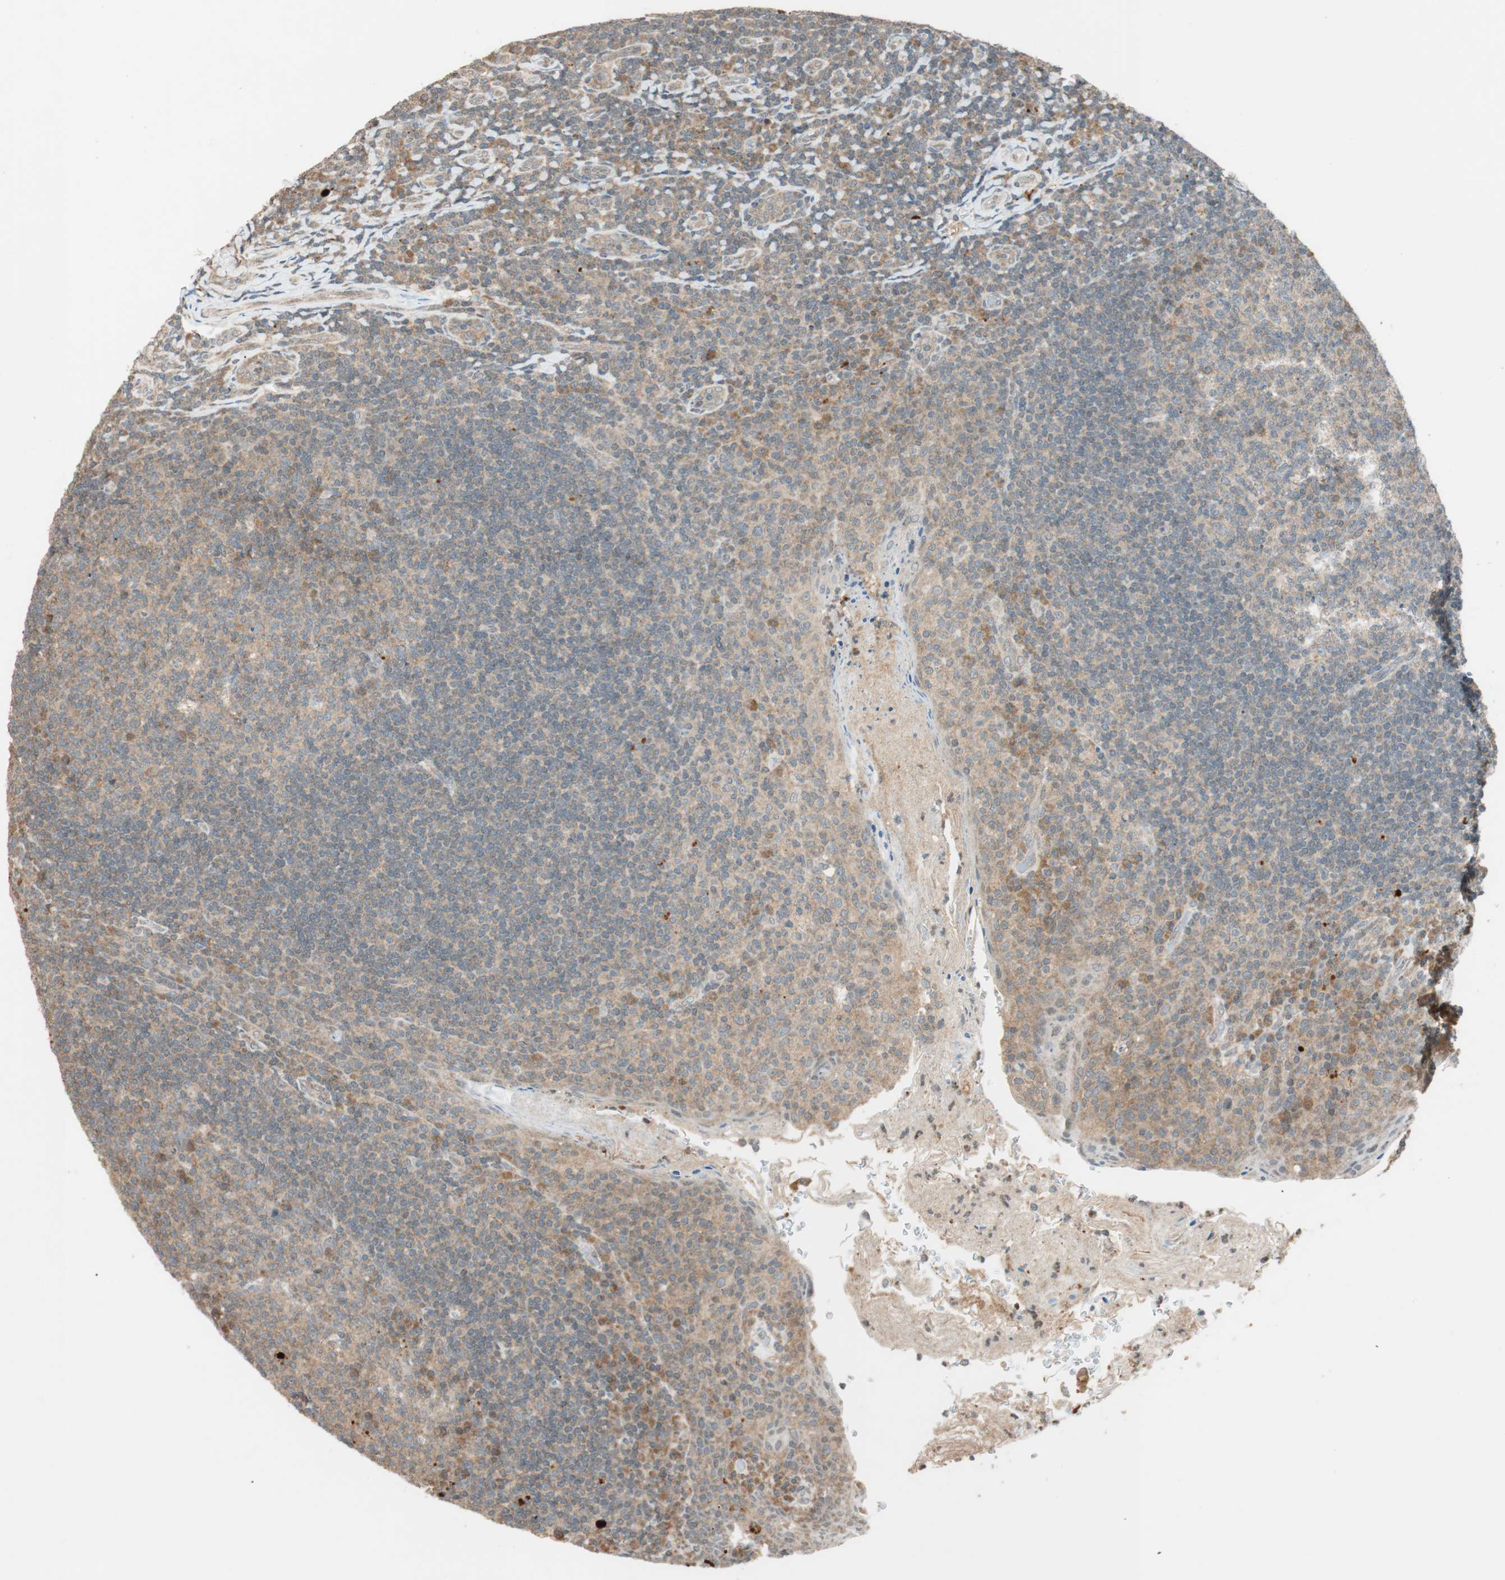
{"staining": {"intensity": "weak", "quantity": ">75%", "location": "cytoplasmic/membranous"}, "tissue": "tonsil", "cell_type": "Germinal center cells", "image_type": "normal", "snomed": [{"axis": "morphology", "description": "Normal tissue, NOS"}, {"axis": "topography", "description": "Tonsil"}], "caption": "A micrograph showing weak cytoplasmic/membranous expression in approximately >75% of germinal center cells in unremarkable tonsil, as visualized by brown immunohistochemical staining.", "gene": "GLB1", "patient": {"sex": "male", "age": 17}}